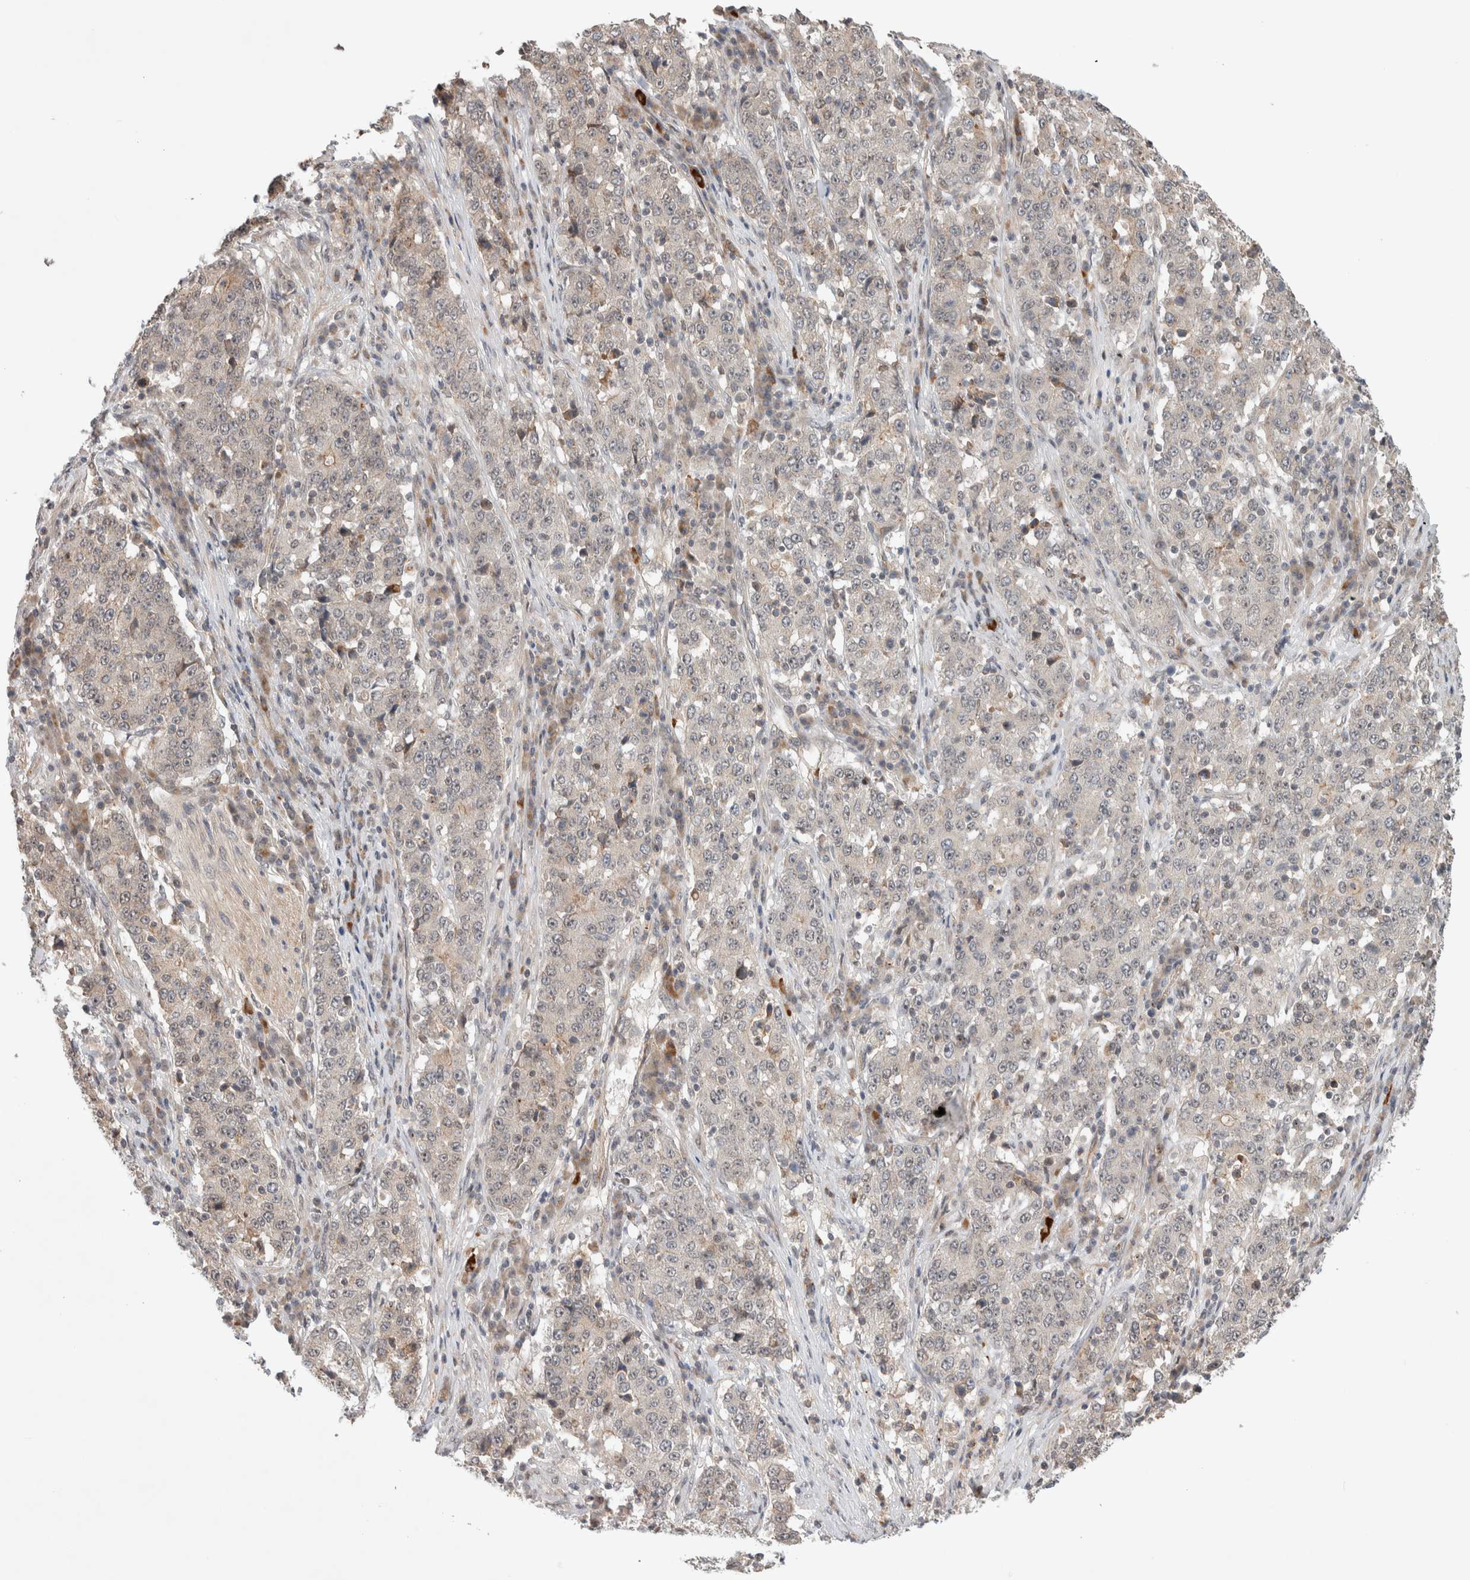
{"staining": {"intensity": "negative", "quantity": "none", "location": "none"}, "tissue": "stomach cancer", "cell_type": "Tumor cells", "image_type": "cancer", "snomed": [{"axis": "morphology", "description": "Adenocarcinoma, NOS"}, {"axis": "topography", "description": "Stomach"}], "caption": "There is no significant staining in tumor cells of stomach adenocarcinoma. Nuclei are stained in blue.", "gene": "DEPTOR", "patient": {"sex": "male", "age": 59}}